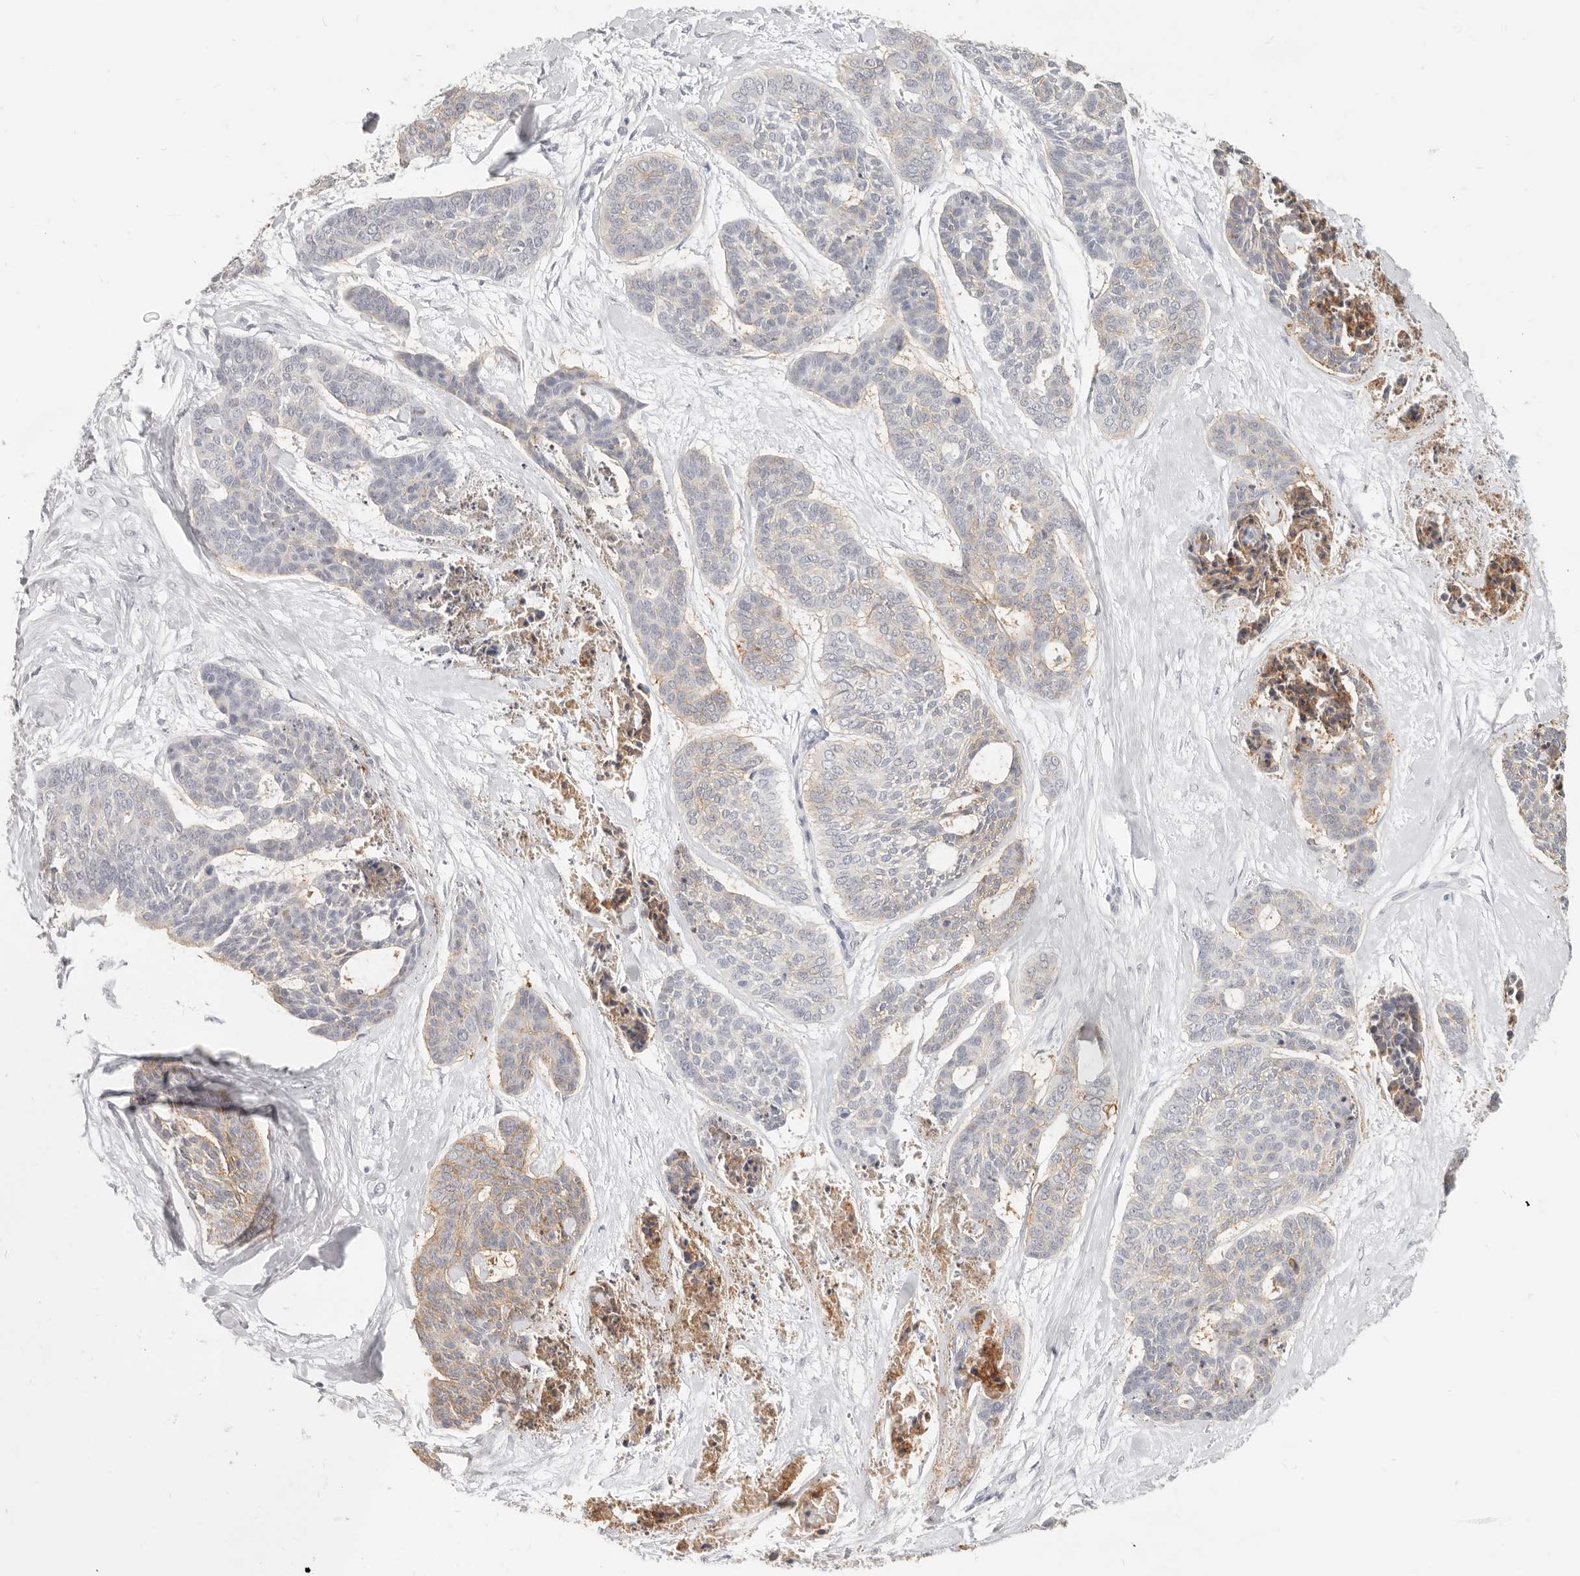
{"staining": {"intensity": "weak", "quantity": "25%-75%", "location": "cytoplasmic/membranous"}, "tissue": "skin cancer", "cell_type": "Tumor cells", "image_type": "cancer", "snomed": [{"axis": "morphology", "description": "Basal cell carcinoma"}, {"axis": "topography", "description": "Skin"}], "caption": "Immunohistochemistry (IHC) (DAB (3,3'-diaminobenzidine)) staining of human basal cell carcinoma (skin) shows weak cytoplasmic/membranous protein positivity in approximately 25%-75% of tumor cells.", "gene": "EPCAM", "patient": {"sex": "female", "age": 64}}